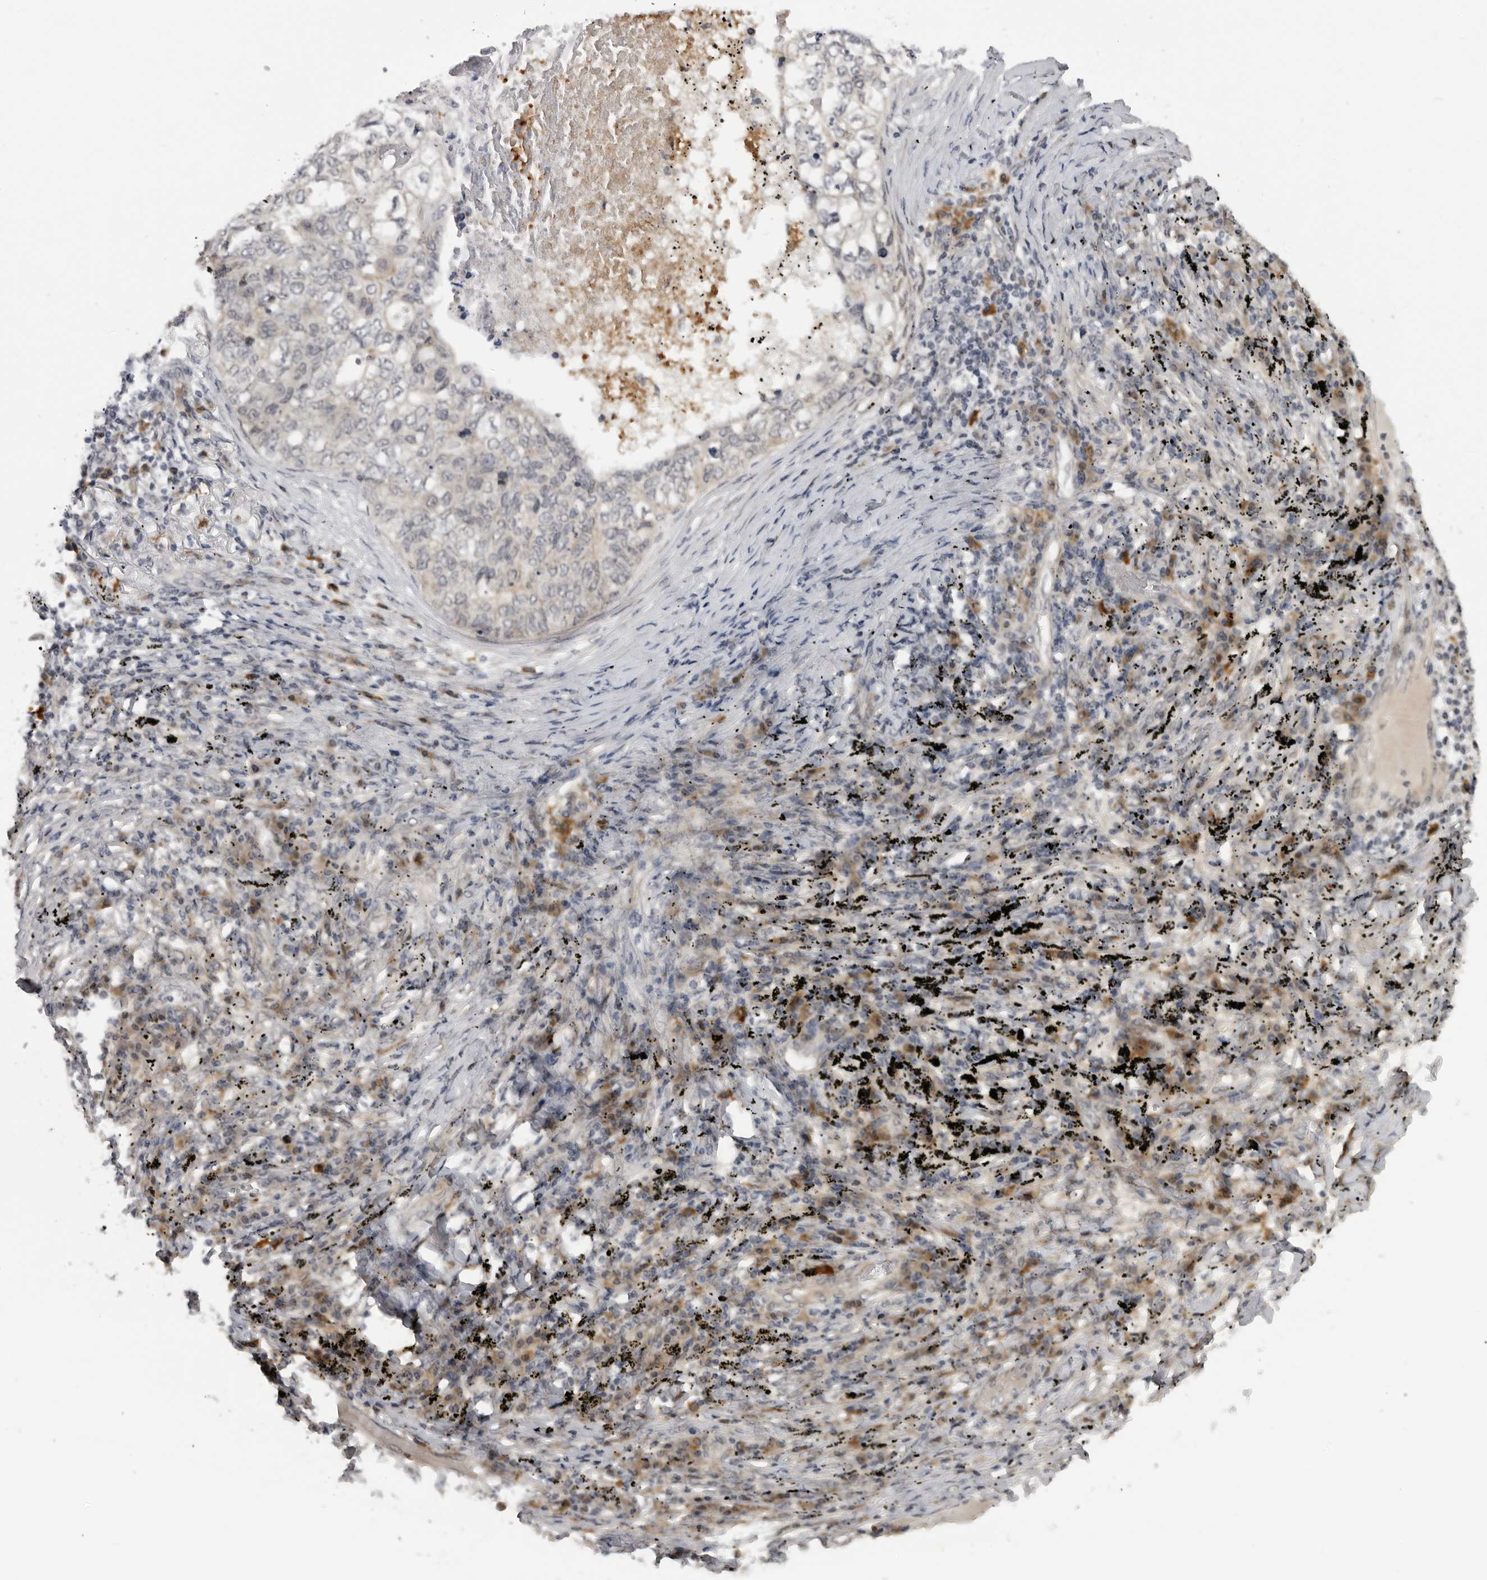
{"staining": {"intensity": "negative", "quantity": "none", "location": "none"}, "tissue": "lung cancer", "cell_type": "Tumor cells", "image_type": "cancer", "snomed": [{"axis": "morphology", "description": "Squamous cell carcinoma, NOS"}, {"axis": "topography", "description": "Lung"}], "caption": "High magnification brightfield microscopy of lung squamous cell carcinoma stained with DAB (3,3'-diaminobenzidine) (brown) and counterstained with hematoxylin (blue): tumor cells show no significant staining.", "gene": "ALPK2", "patient": {"sex": "female", "age": 63}}